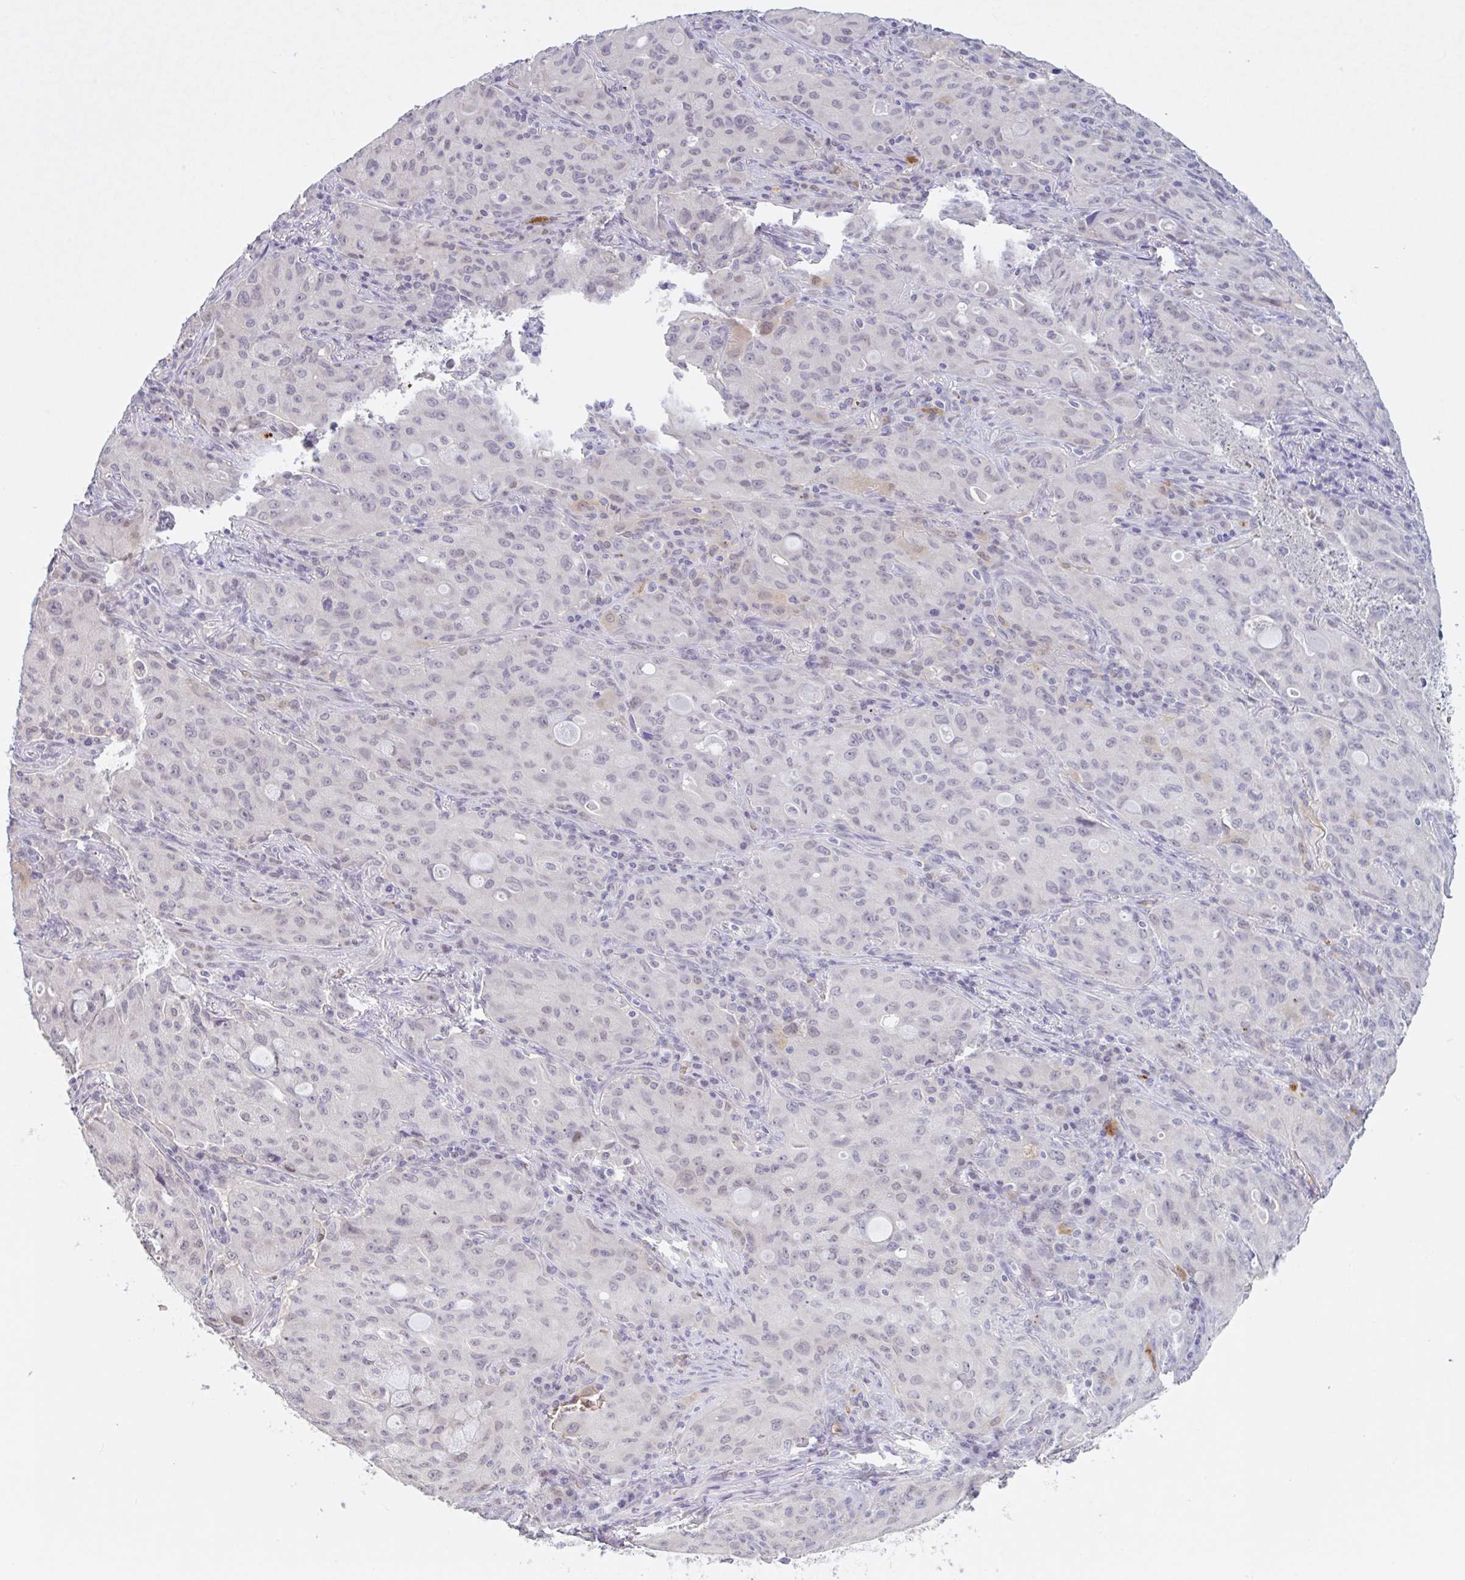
{"staining": {"intensity": "negative", "quantity": "none", "location": "none"}, "tissue": "lung cancer", "cell_type": "Tumor cells", "image_type": "cancer", "snomed": [{"axis": "morphology", "description": "Adenocarcinoma, NOS"}, {"axis": "topography", "description": "Lung"}], "caption": "This is an IHC micrograph of adenocarcinoma (lung). There is no staining in tumor cells.", "gene": "RHAG", "patient": {"sex": "female", "age": 44}}